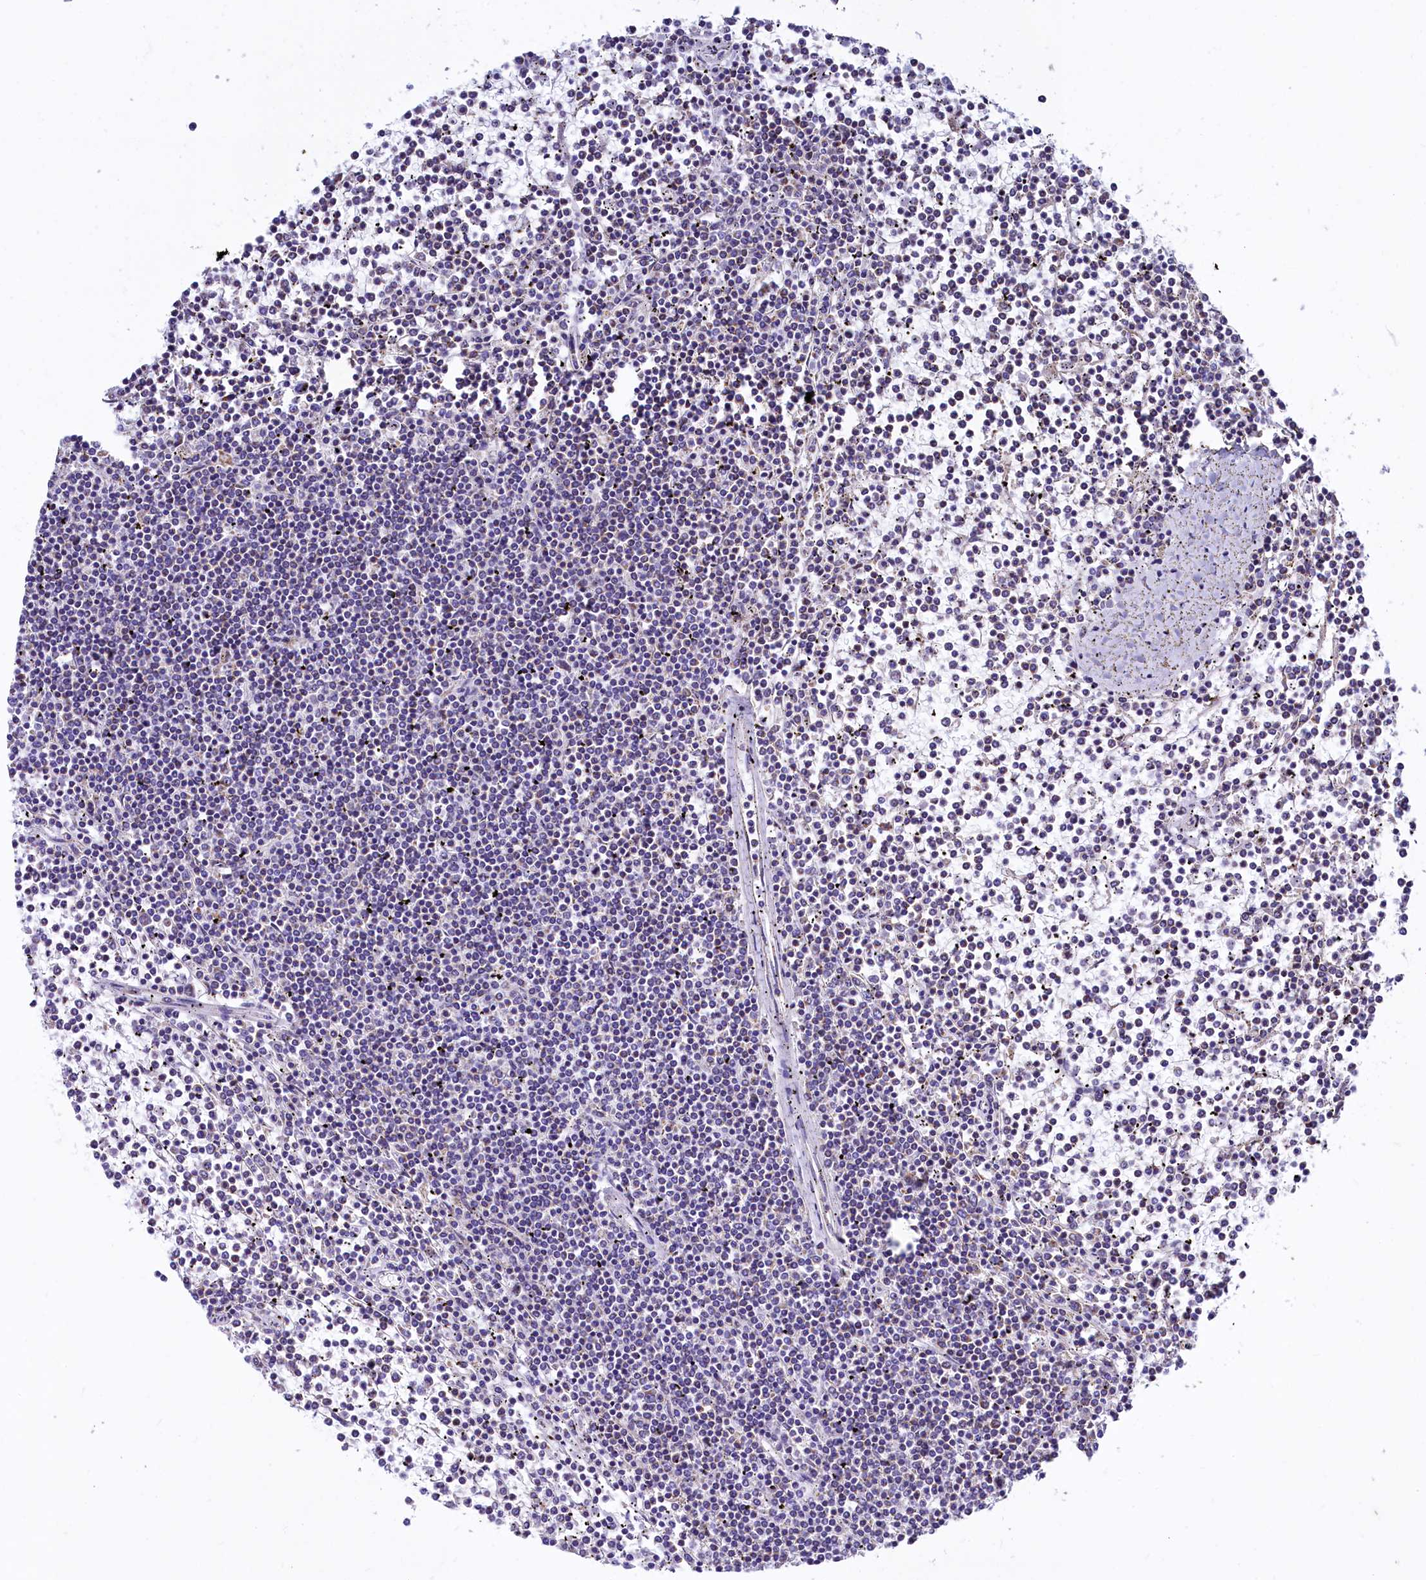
{"staining": {"intensity": "negative", "quantity": "none", "location": "none"}, "tissue": "lymphoma", "cell_type": "Tumor cells", "image_type": "cancer", "snomed": [{"axis": "morphology", "description": "Malignant lymphoma, non-Hodgkin's type, Low grade"}, {"axis": "topography", "description": "Spleen"}], "caption": "Immunohistochemistry histopathology image of lymphoma stained for a protein (brown), which exhibits no positivity in tumor cells.", "gene": "VWCE", "patient": {"sex": "female", "age": 19}}